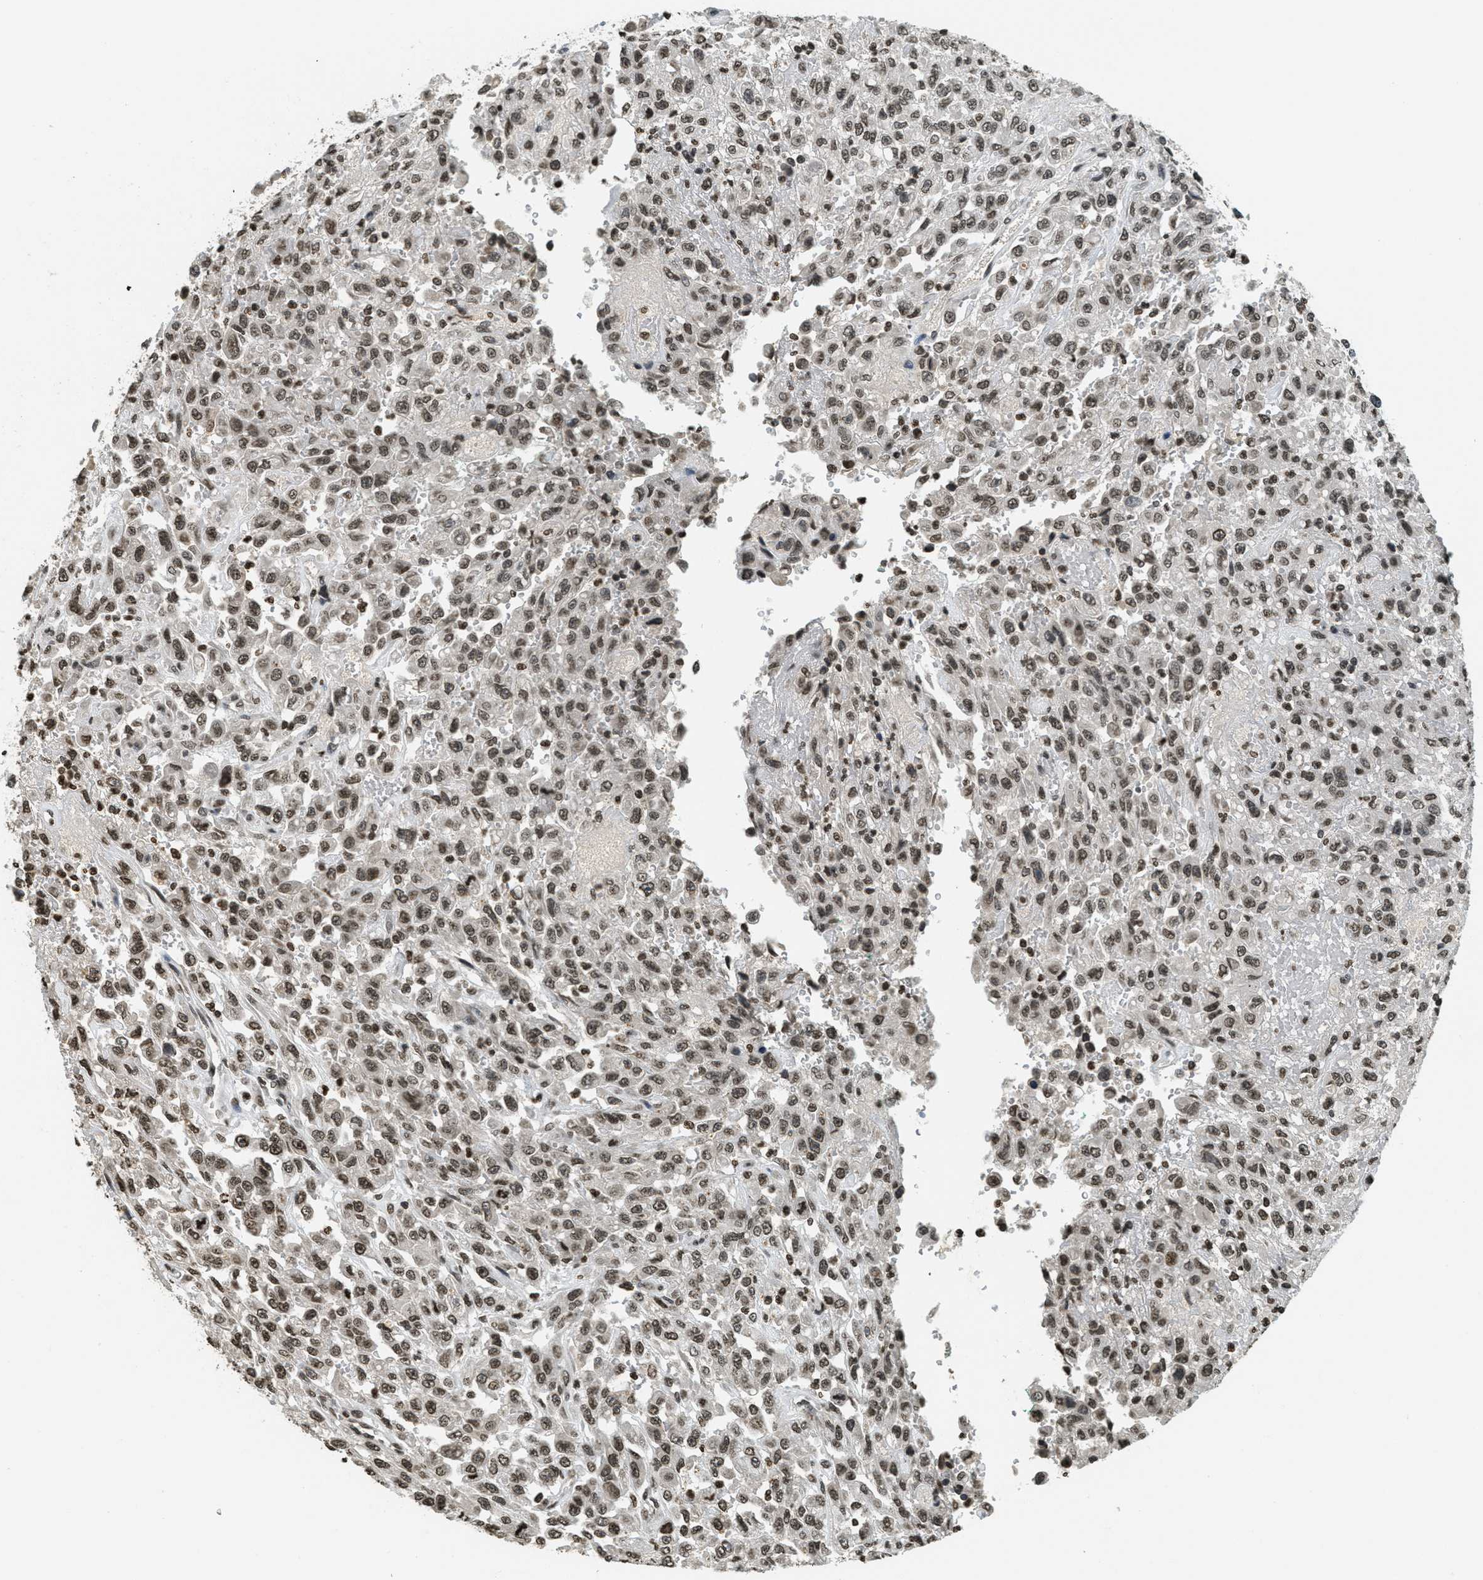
{"staining": {"intensity": "moderate", "quantity": ">75%", "location": "nuclear"}, "tissue": "urothelial cancer", "cell_type": "Tumor cells", "image_type": "cancer", "snomed": [{"axis": "morphology", "description": "Urothelial carcinoma, High grade"}, {"axis": "topography", "description": "Urinary bladder"}], "caption": "Urothelial carcinoma (high-grade) stained with DAB (3,3'-diaminobenzidine) IHC displays medium levels of moderate nuclear positivity in approximately >75% of tumor cells.", "gene": "LDB2", "patient": {"sex": "male", "age": 46}}